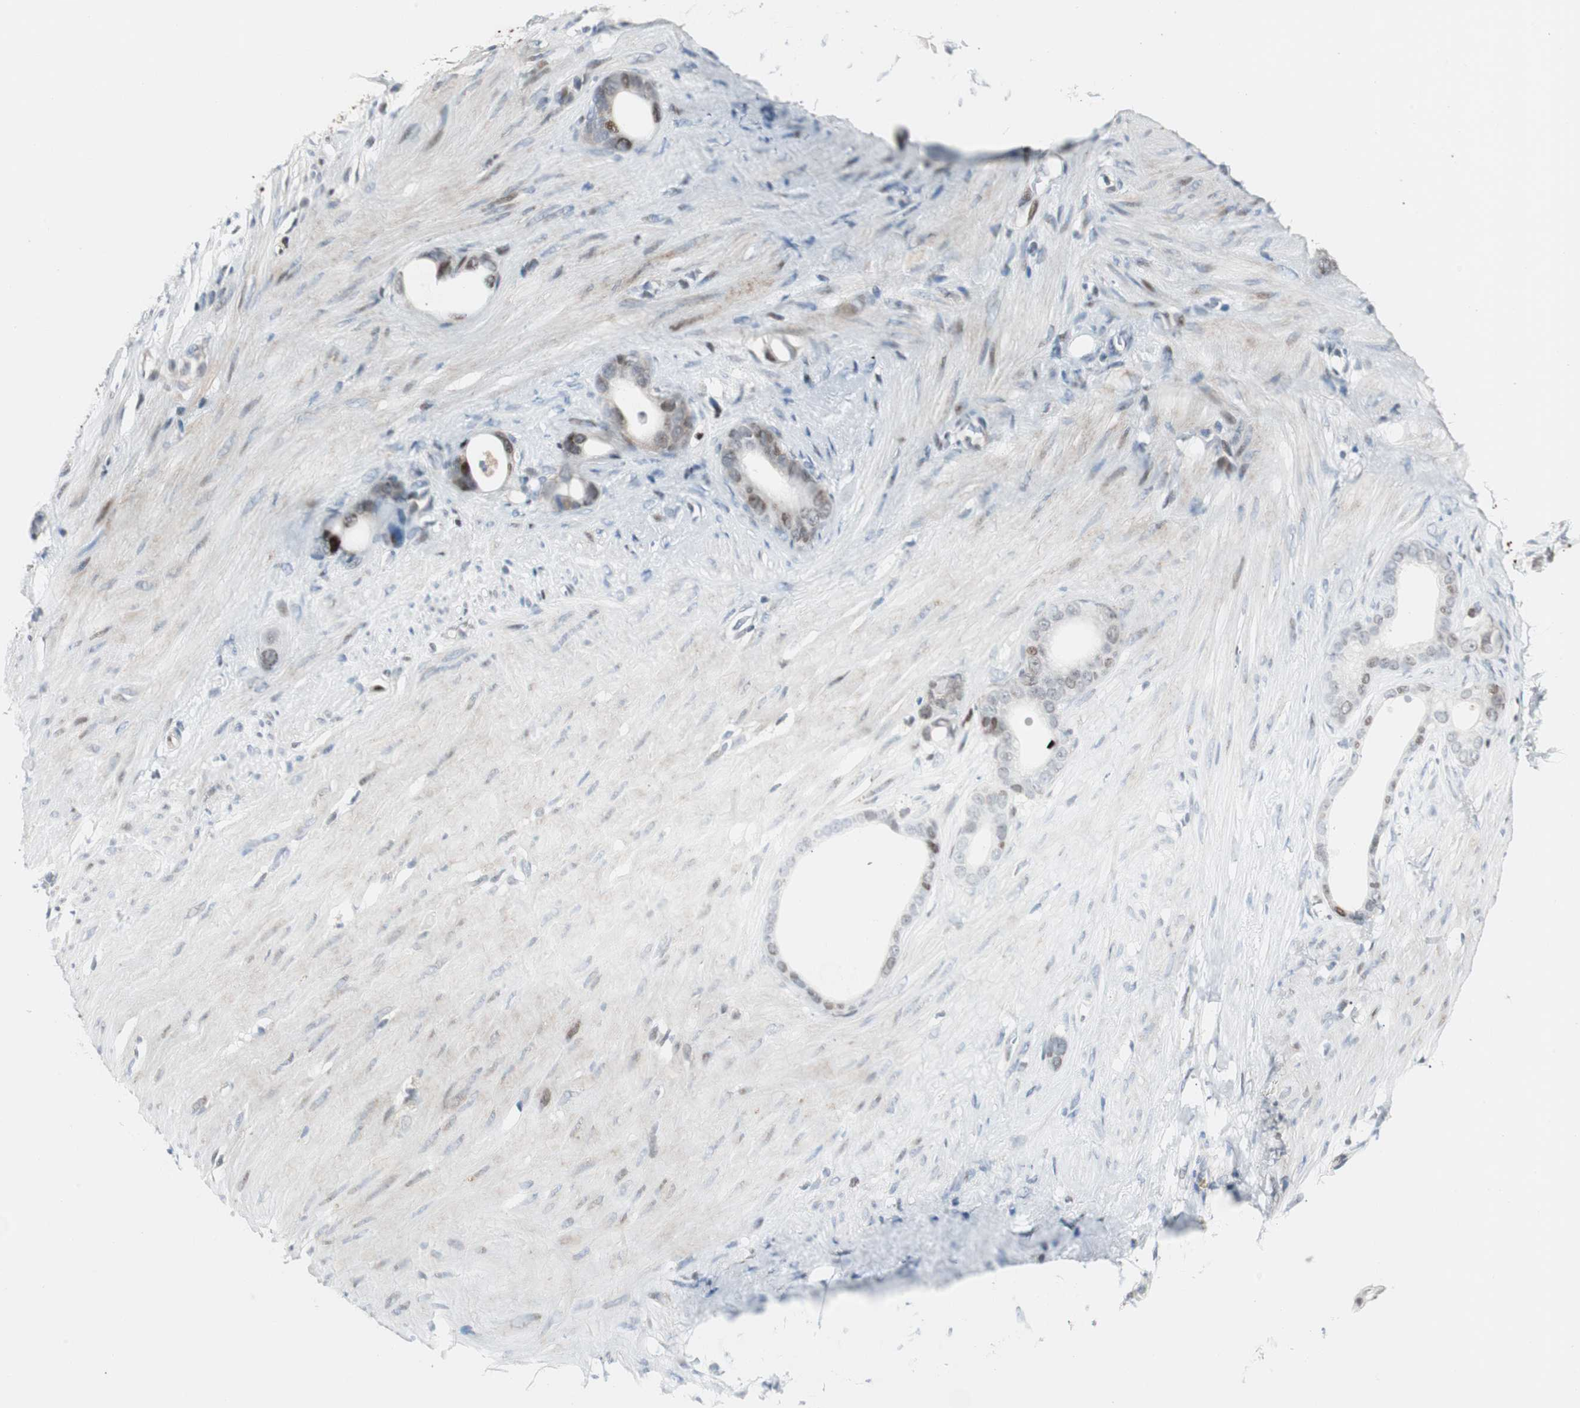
{"staining": {"intensity": "moderate", "quantity": "<25%", "location": "cytoplasmic/membranous,nuclear"}, "tissue": "stomach cancer", "cell_type": "Tumor cells", "image_type": "cancer", "snomed": [{"axis": "morphology", "description": "Adenocarcinoma, NOS"}, {"axis": "topography", "description": "Stomach"}], "caption": "A brown stain shows moderate cytoplasmic/membranous and nuclear positivity of a protein in adenocarcinoma (stomach) tumor cells. (Stains: DAB in brown, nuclei in blue, Microscopy: brightfield microscopy at high magnification).", "gene": "RAD1", "patient": {"sex": "female", "age": 75}}